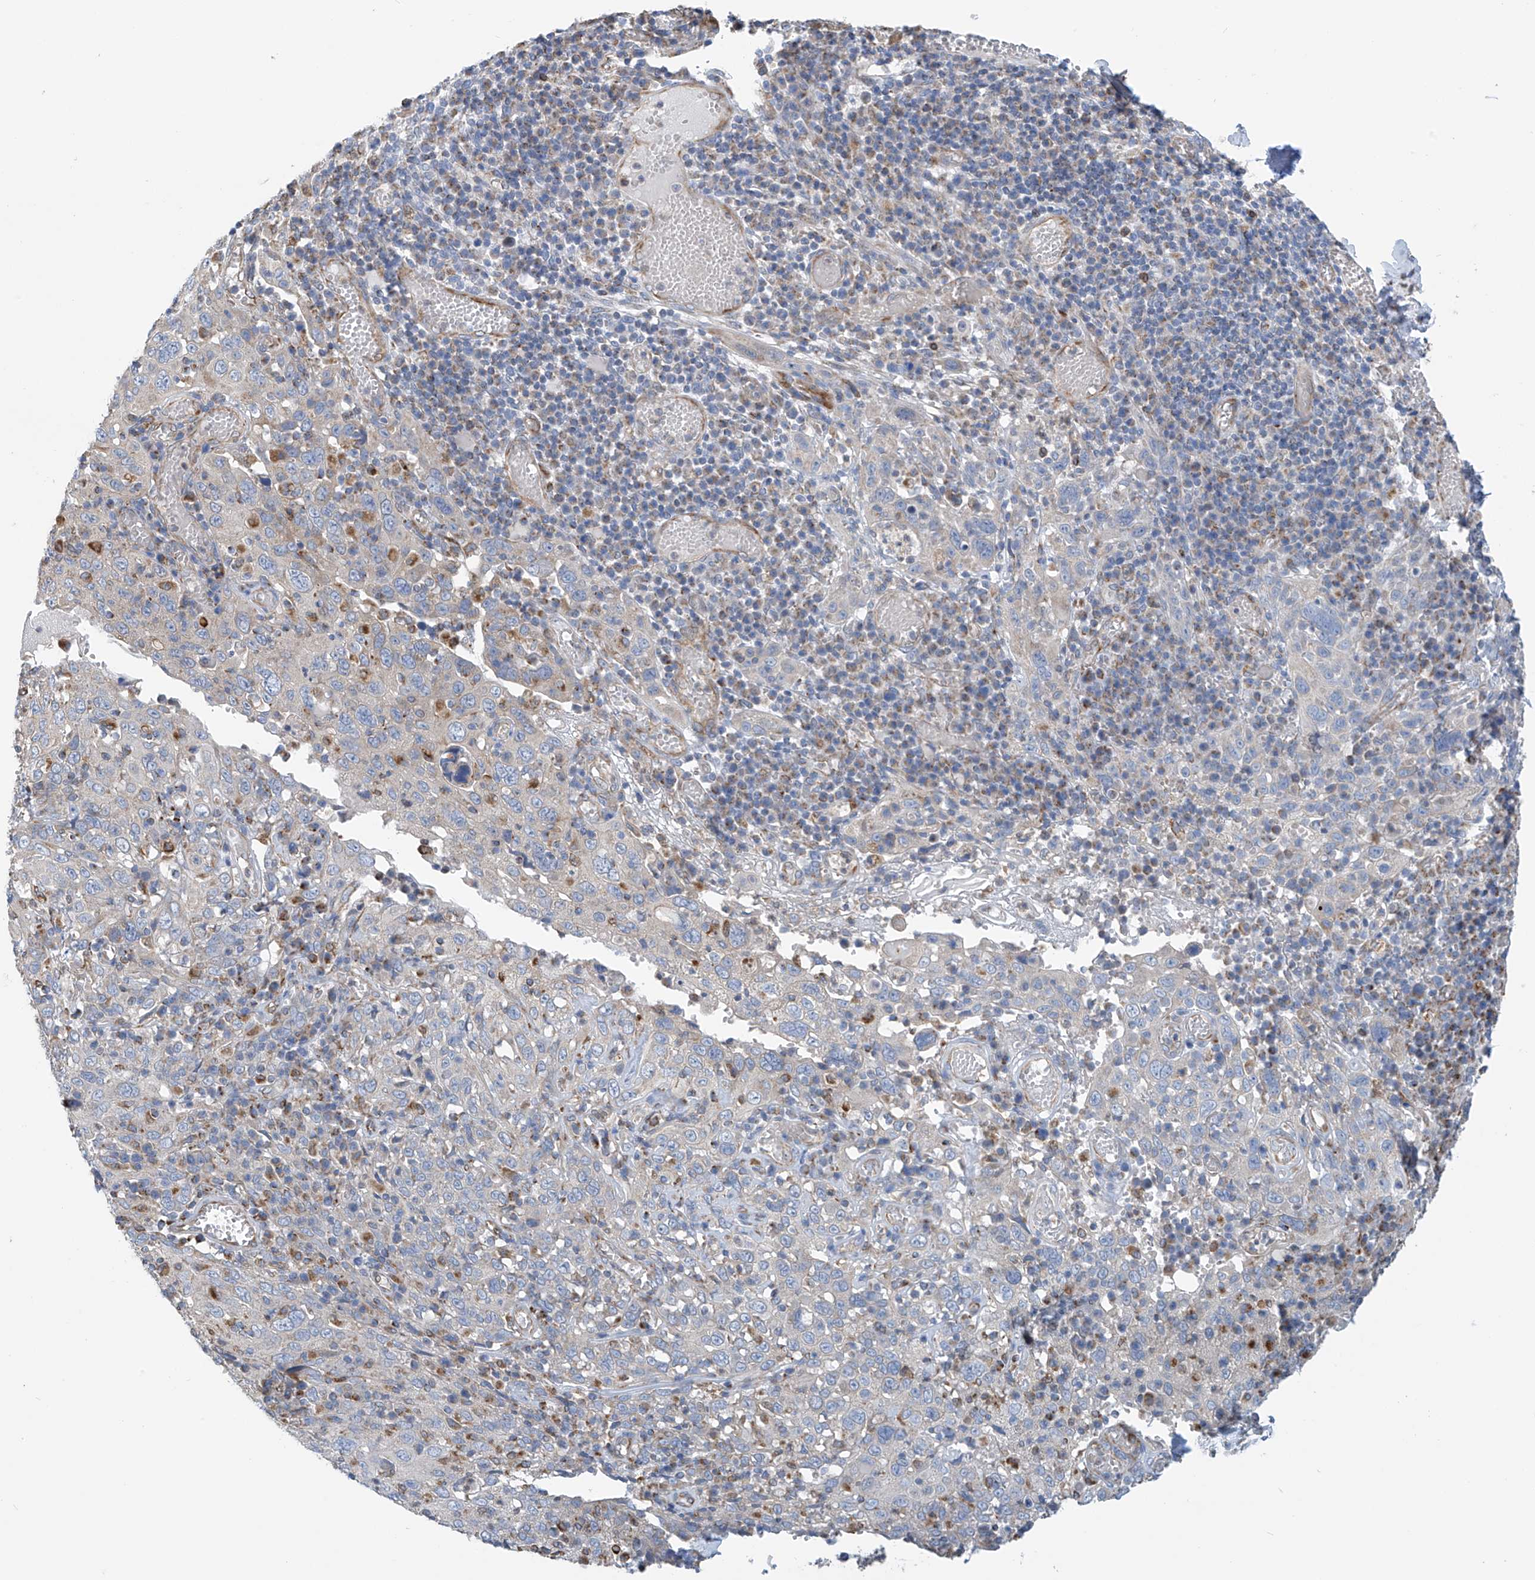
{"staining": {"intensity": "negative", "quantity": "none", "location": "none"}, "tissue": "cervical cancer", "cell_type": "Tumor cells", "image_type": "cancer", "snomed": [{"axis": "morphology", "description": "Squamous cell carcinoma, NOS"}, {"axis": "topography", "description": "Cervix"}], "caption": "DAB immunohistochemical staining of human squamous cell carcinoma (cervical) shows no significant staining in tumor cells.", "gene": "EIF5B", "patient": {"sex": "female", "age": 46}}